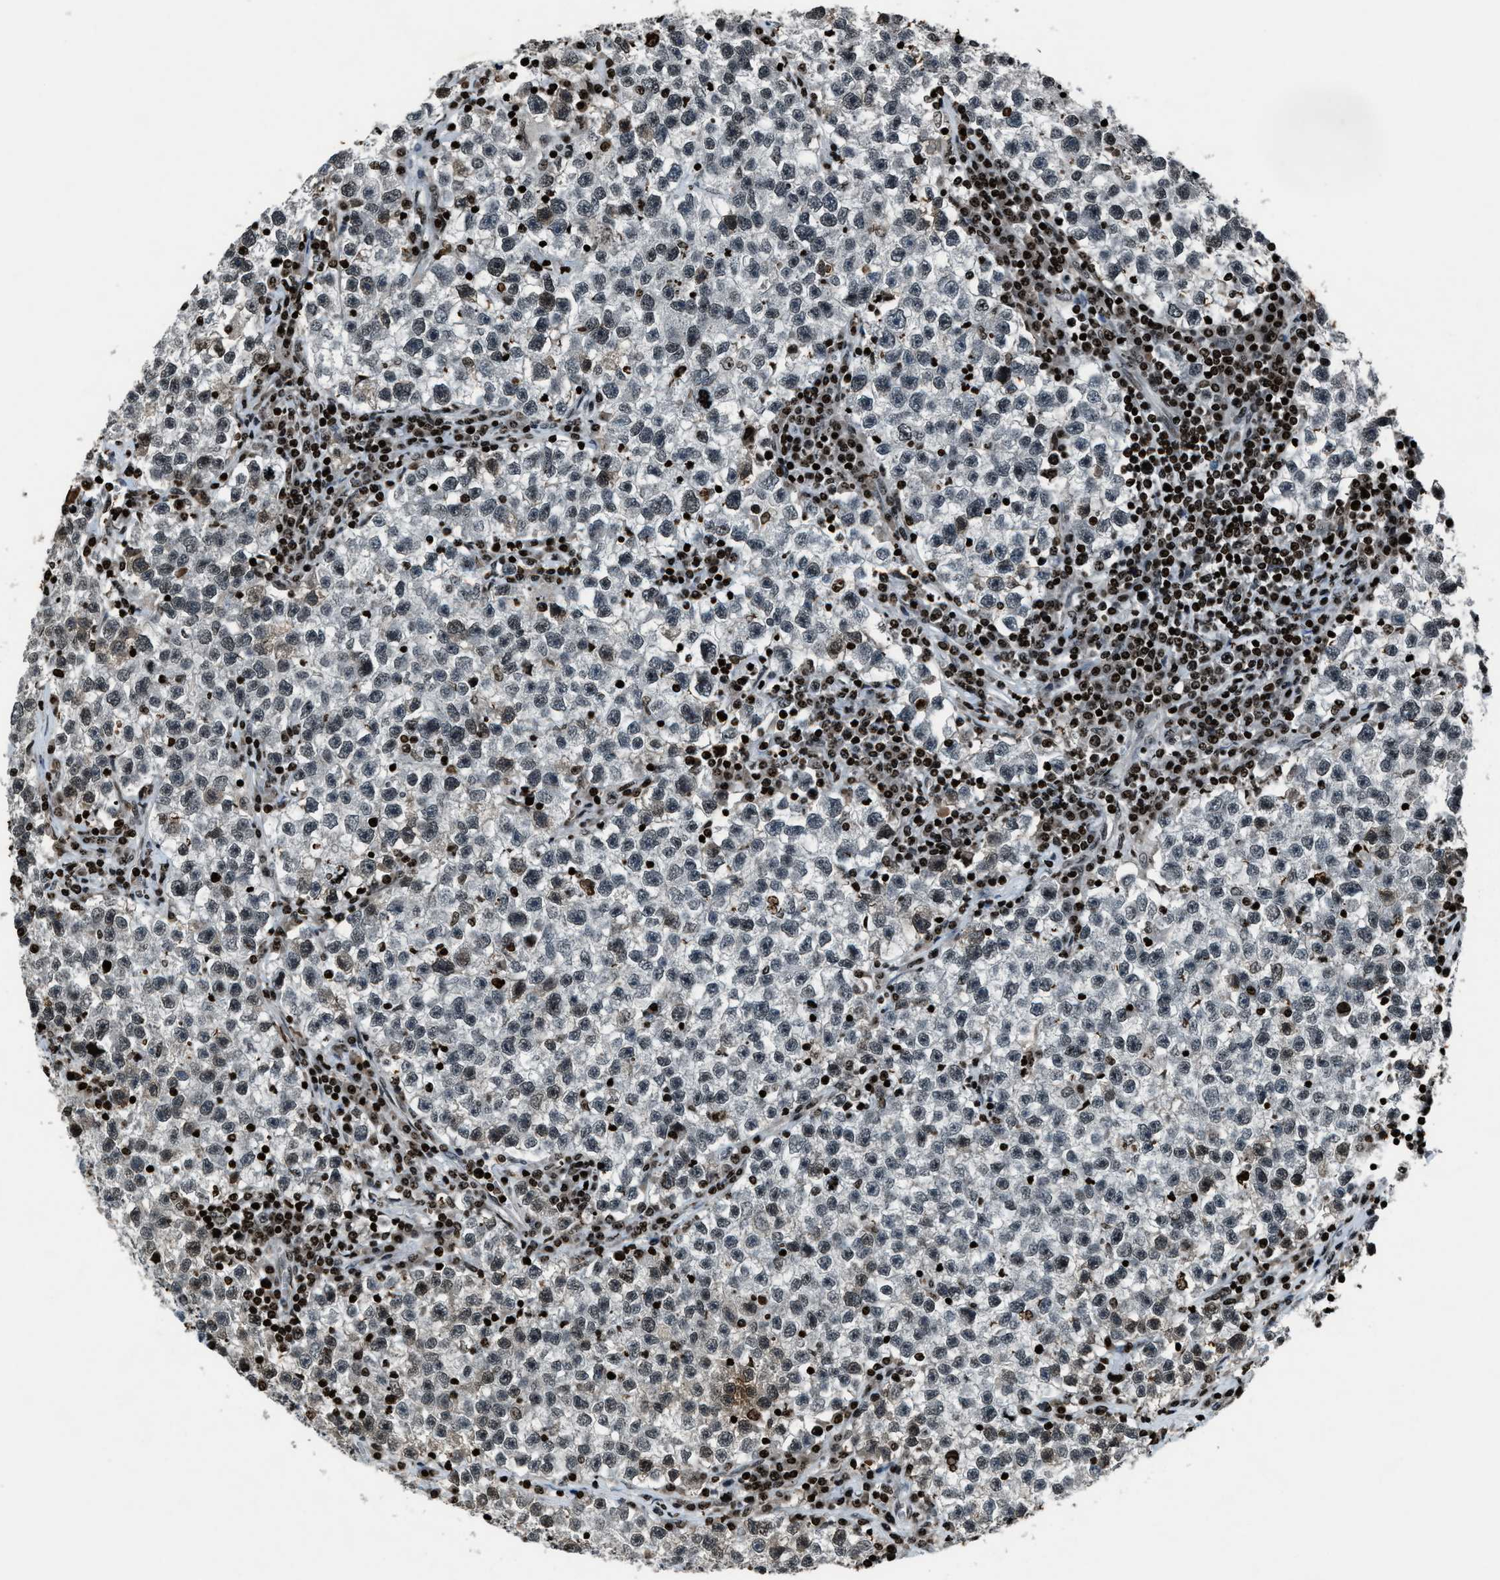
{"staining": {"intensity": "weak", "quantity": "25%-75%", "location": "nuclear"}, "tissue": "testis cancer", "cell_type": "Tumor cells", "image_type": "cancer", "snomed": [{"axis": "morphology", "description": "Seminoma, NOS"}, {"axis": "topography", "description": "Testis"}], "caption": "Seminoma (testis) tissue reveals weak nuclear positivity in about 25%-75% of tumor cells, visualized by immunohistochemistry.", "gene": "H4C1", "patient": {"sex": "male", "age": 22}}